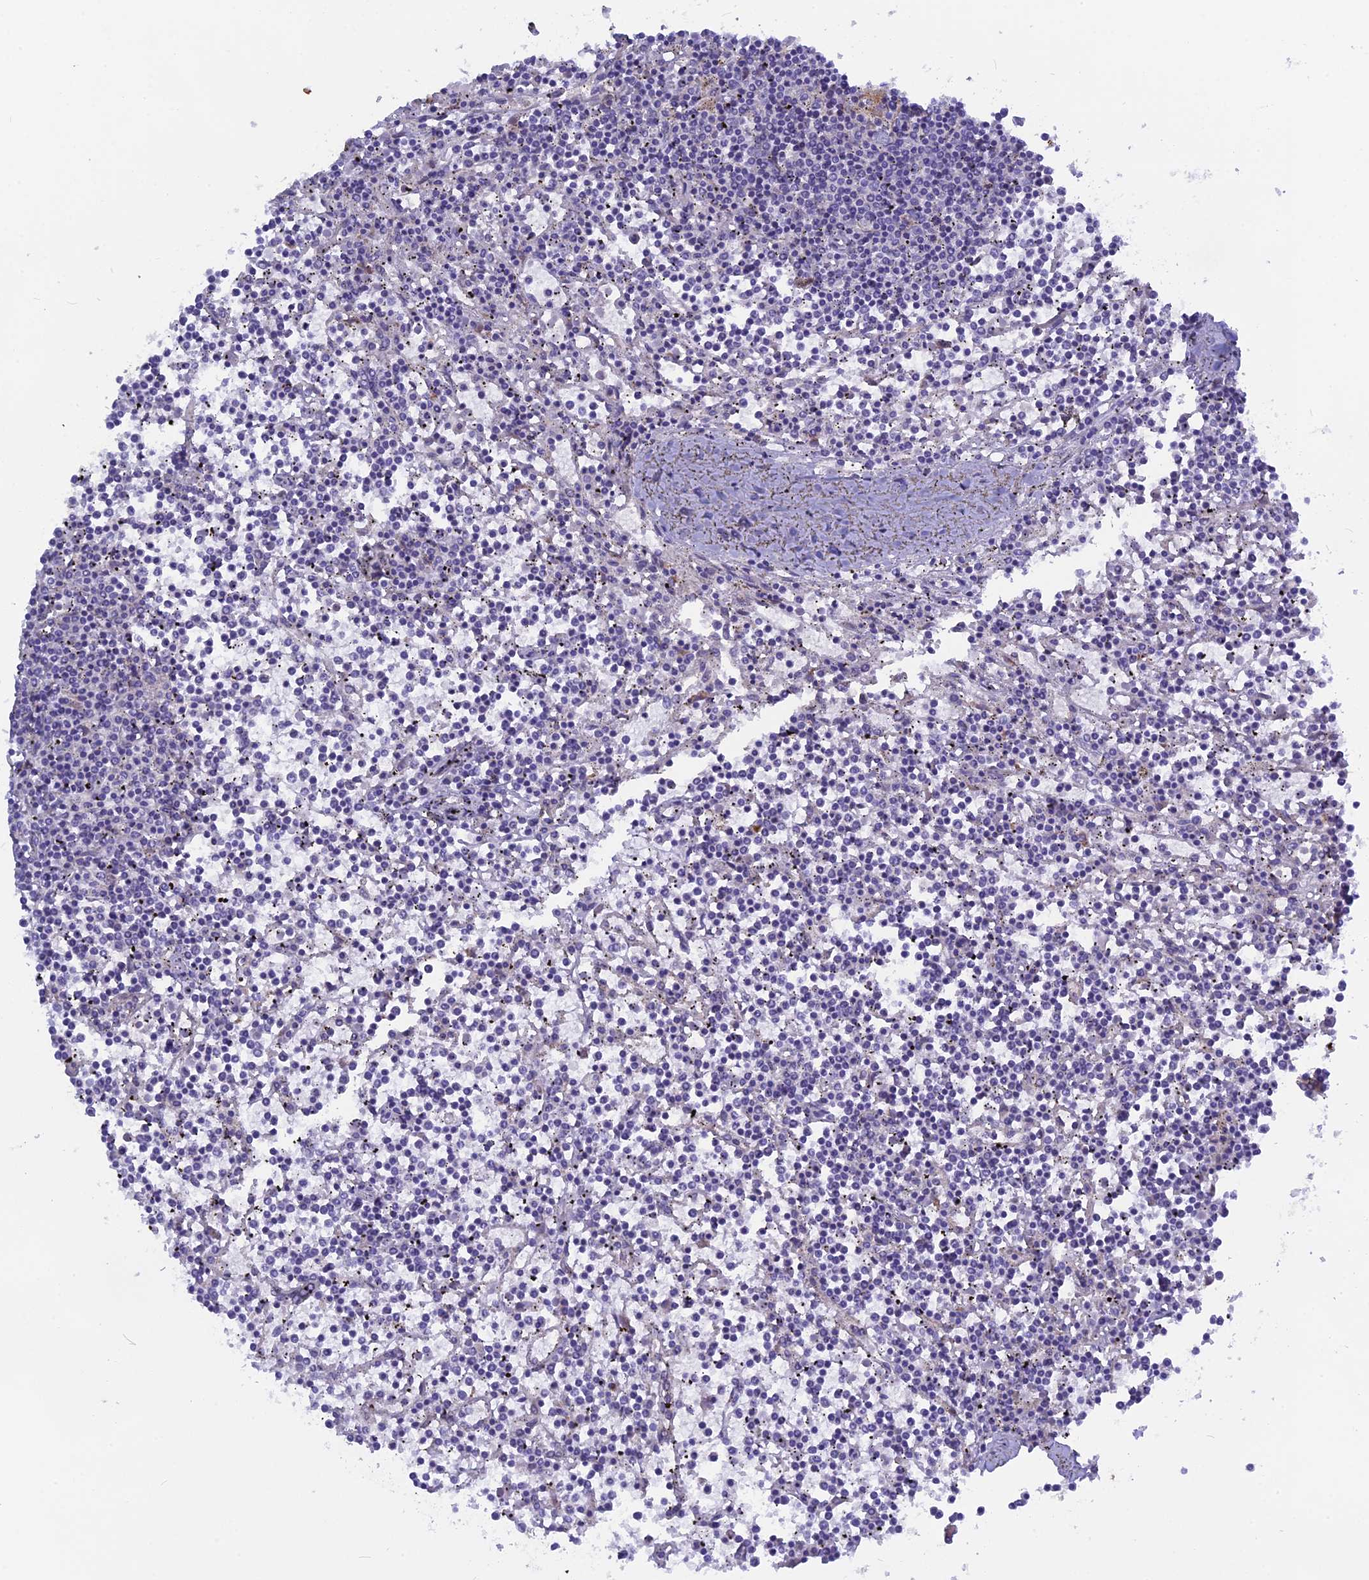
{"staining": {"intensity": "negative", "quantity": "none", "location": "none"}, "tissue": "lymphoma", "cell_type": "Tumor cells", "image_type": "cancer", "snomed": [{"axis": "morphology", "description": "Malignant lymphoma, non-Hodgkin's type, Low grade"}, {"axis": "topography", "description": "Spleen"}], "caption": "An IHC histopathology image of lymphoma is shown. There is no staining in tumor cells of lymphoma.", "gene": "TLCD1", "patient": {"sex": "female", "age": 19}}